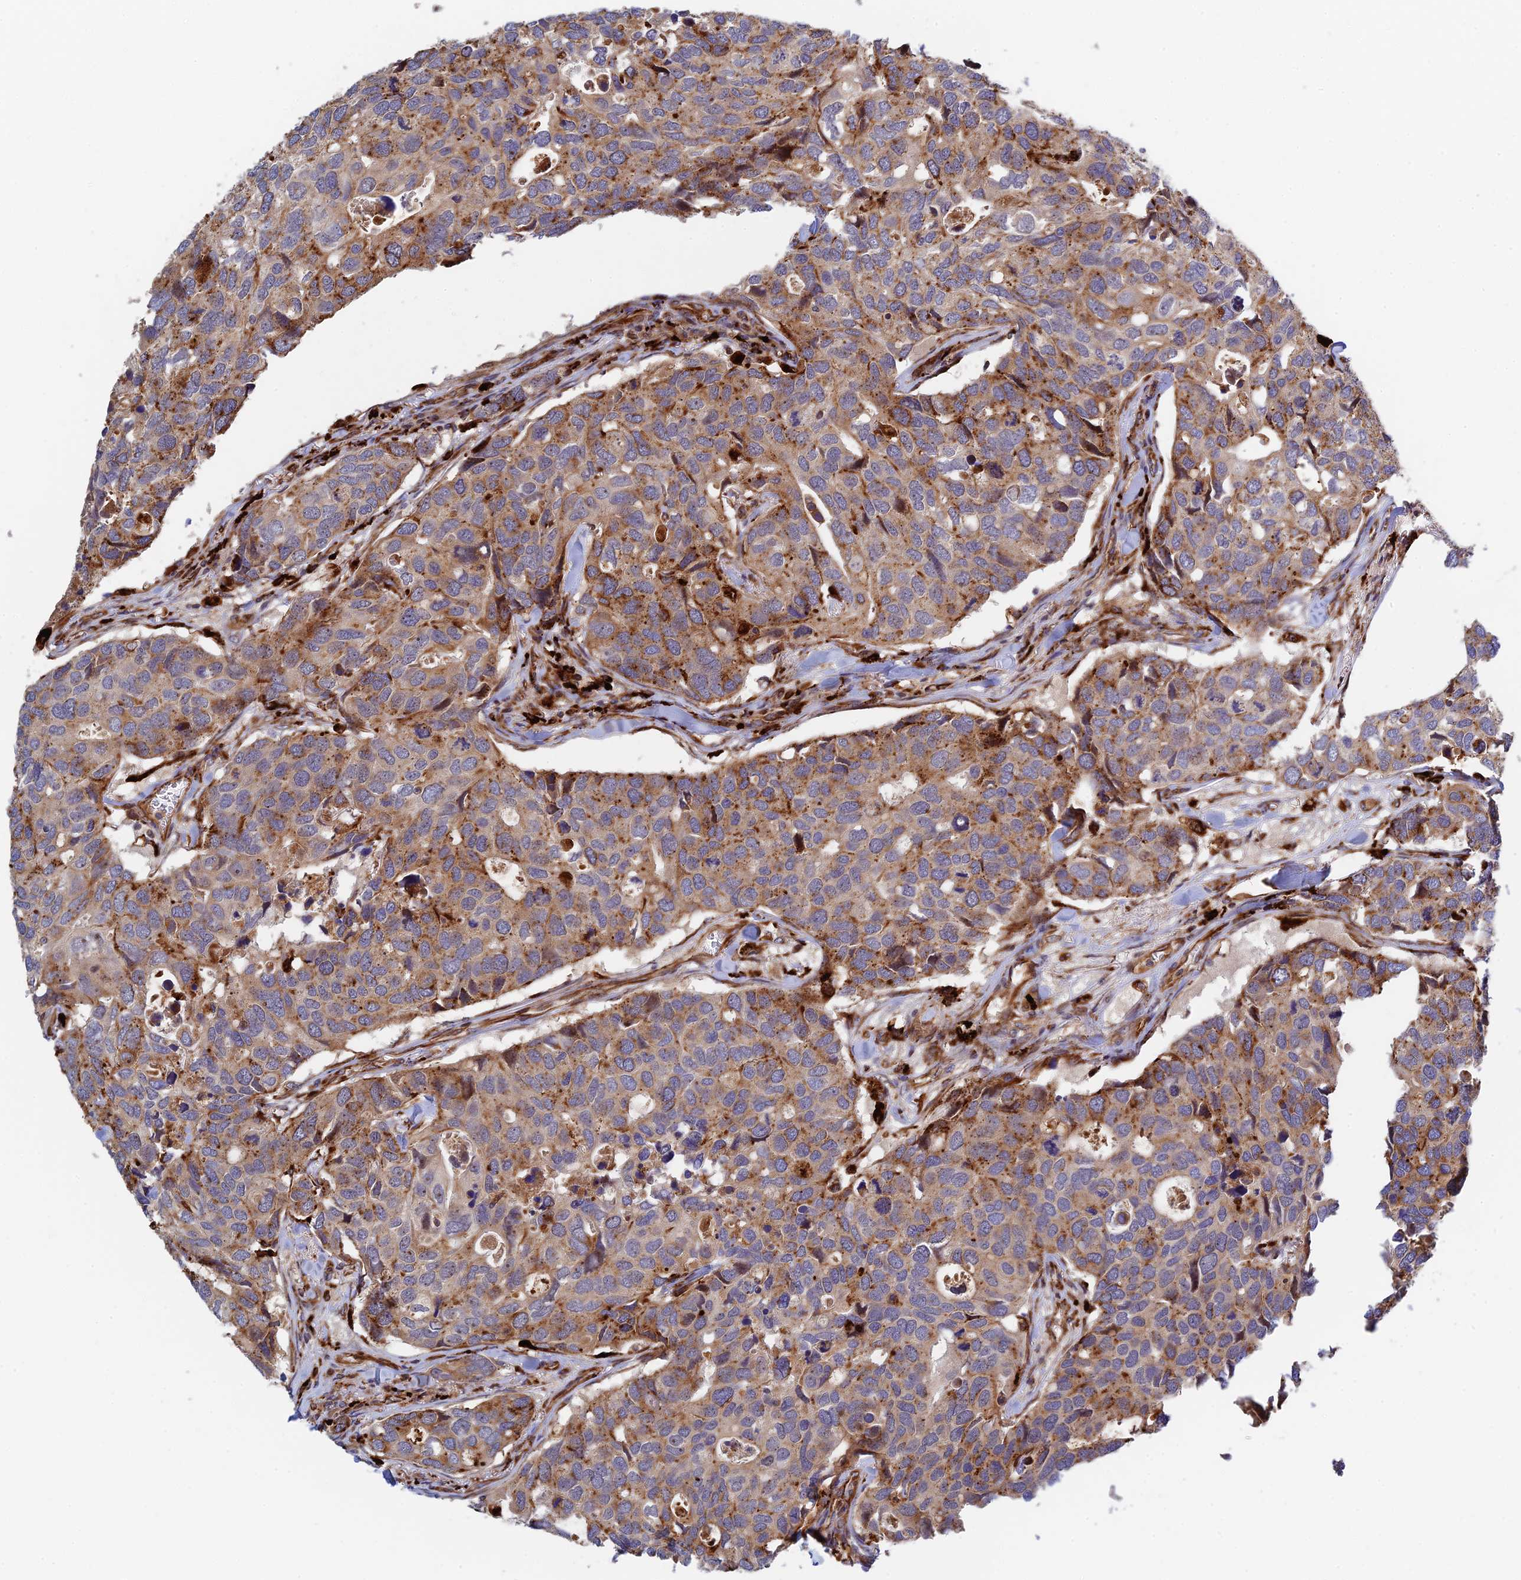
{"staining": {"intensity": "moderate", "quantity": ">75%", "location": "cytoplasmic/membranous"}, "tissue": "breast cancer", "cell_type": "Tumor cells", "image_type": "cancer", "snomed": [{"axis": "morphology", "description": "Duct carcinoma"}, {"axis": "topography", "description": "Breast"}], "caption": "Infiltrating ductal carcinoma (breast) tissue reveals moderate cytoplasmic/membranous expression in approximately >75% of tumor cells", "gene": "PPP2R3C", "patient": {"sex": "female", "age": 83}}